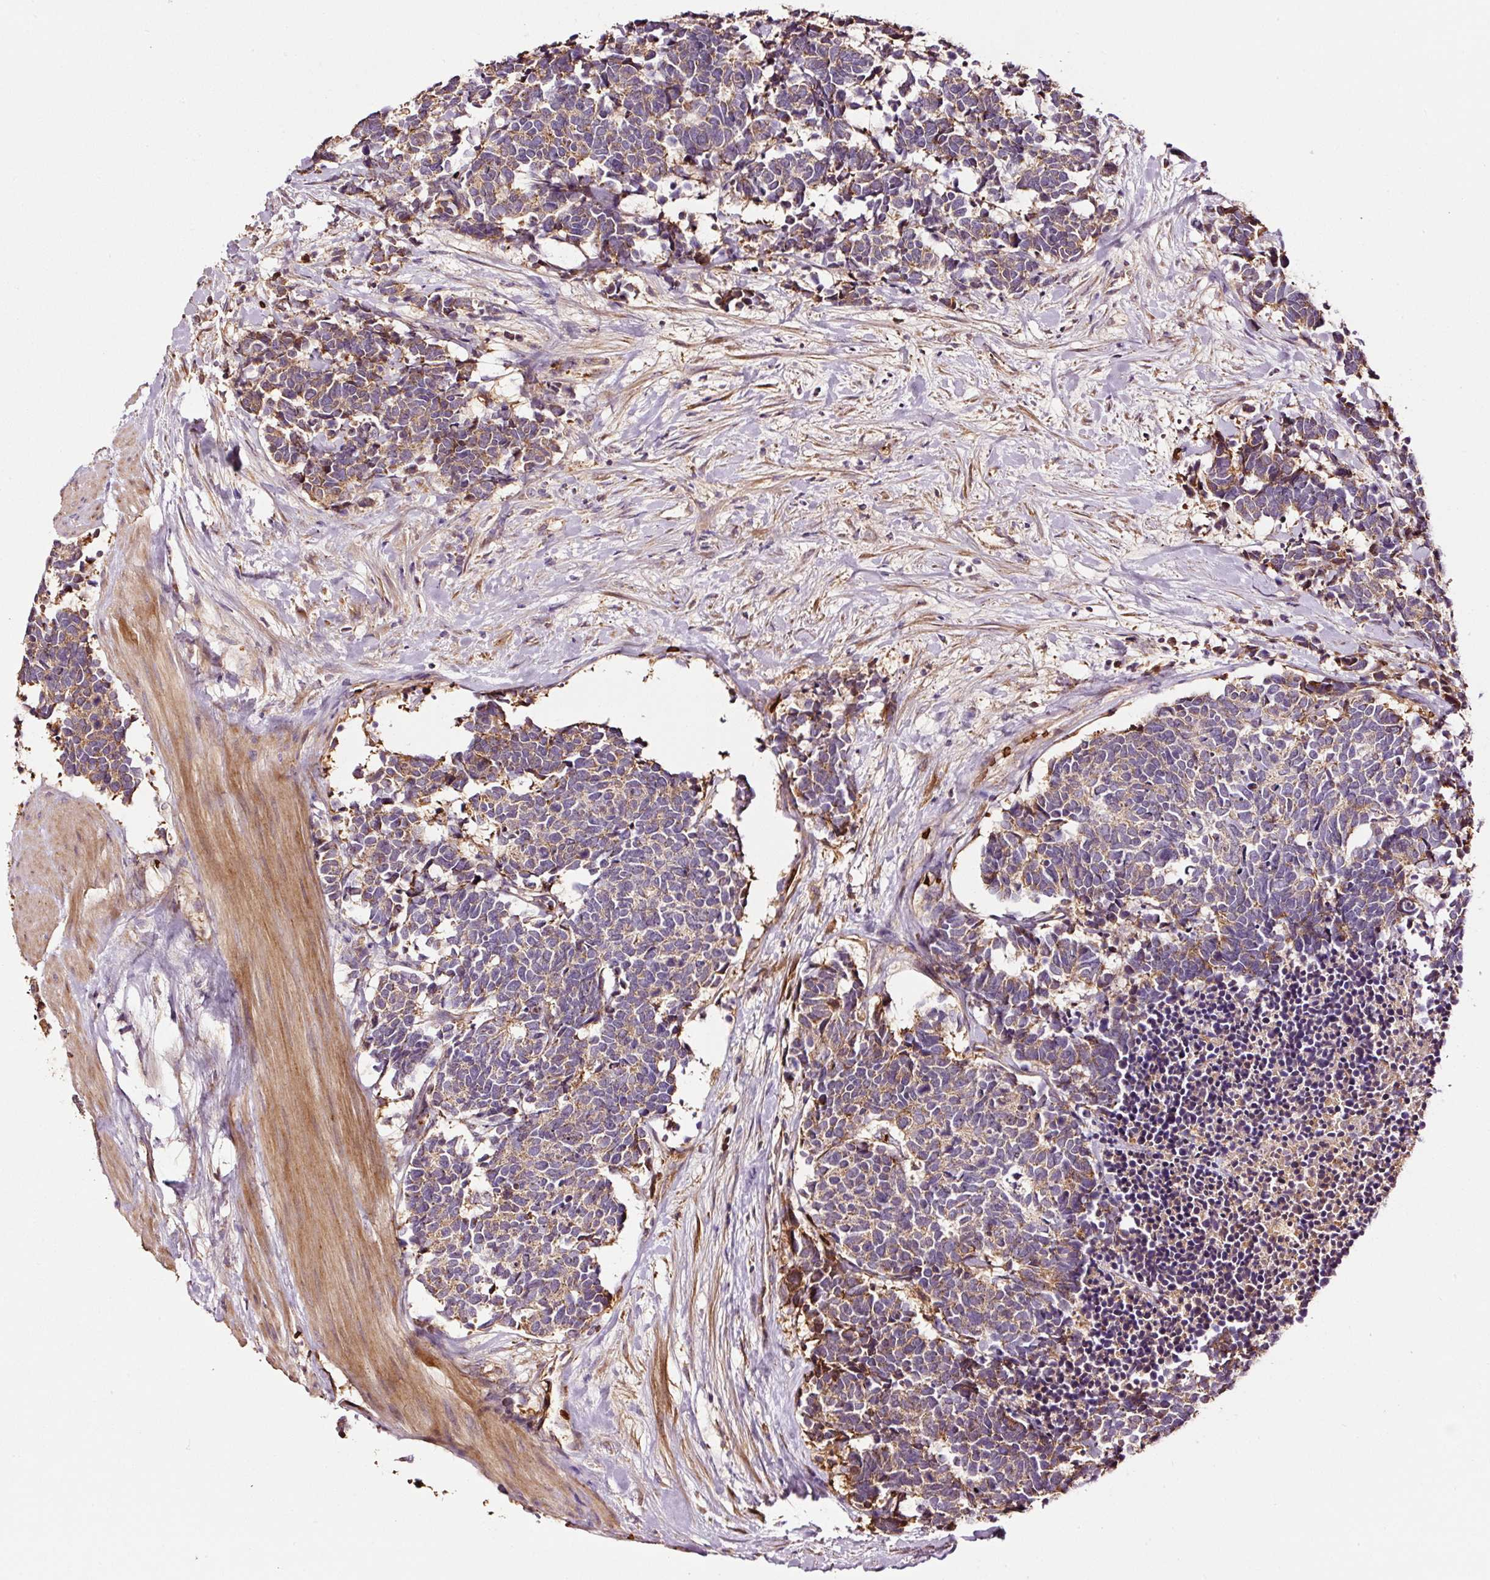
{"staining": {"intensity": "moderate", "quantity": ">75%", "location": "cytoplasmic/membranous"}, "tissue": "carcinoid", "cell_type": "Tumor cells", "image_type": "cancer", "snomed": [{"axis": "morphology", "description": "Carcinoma, NOS"}, {"axis": "morphology", "description": "Carcinoid, malignant, NOS"}, {"axis": "topography", "description": "Prostate"}], "caption": "Carcinoid was stained to show a protein in brown. There is medium levels of moderate cytoplasmic/membranous positivity in about >75% of tumor cells. (DAB (3,3'-diaminobenzidine) IHC, brown staining for protein, blue staining for nuclei).", "gene": "PGLYRP2", "patient": {"sex": "male", "age": 57}}